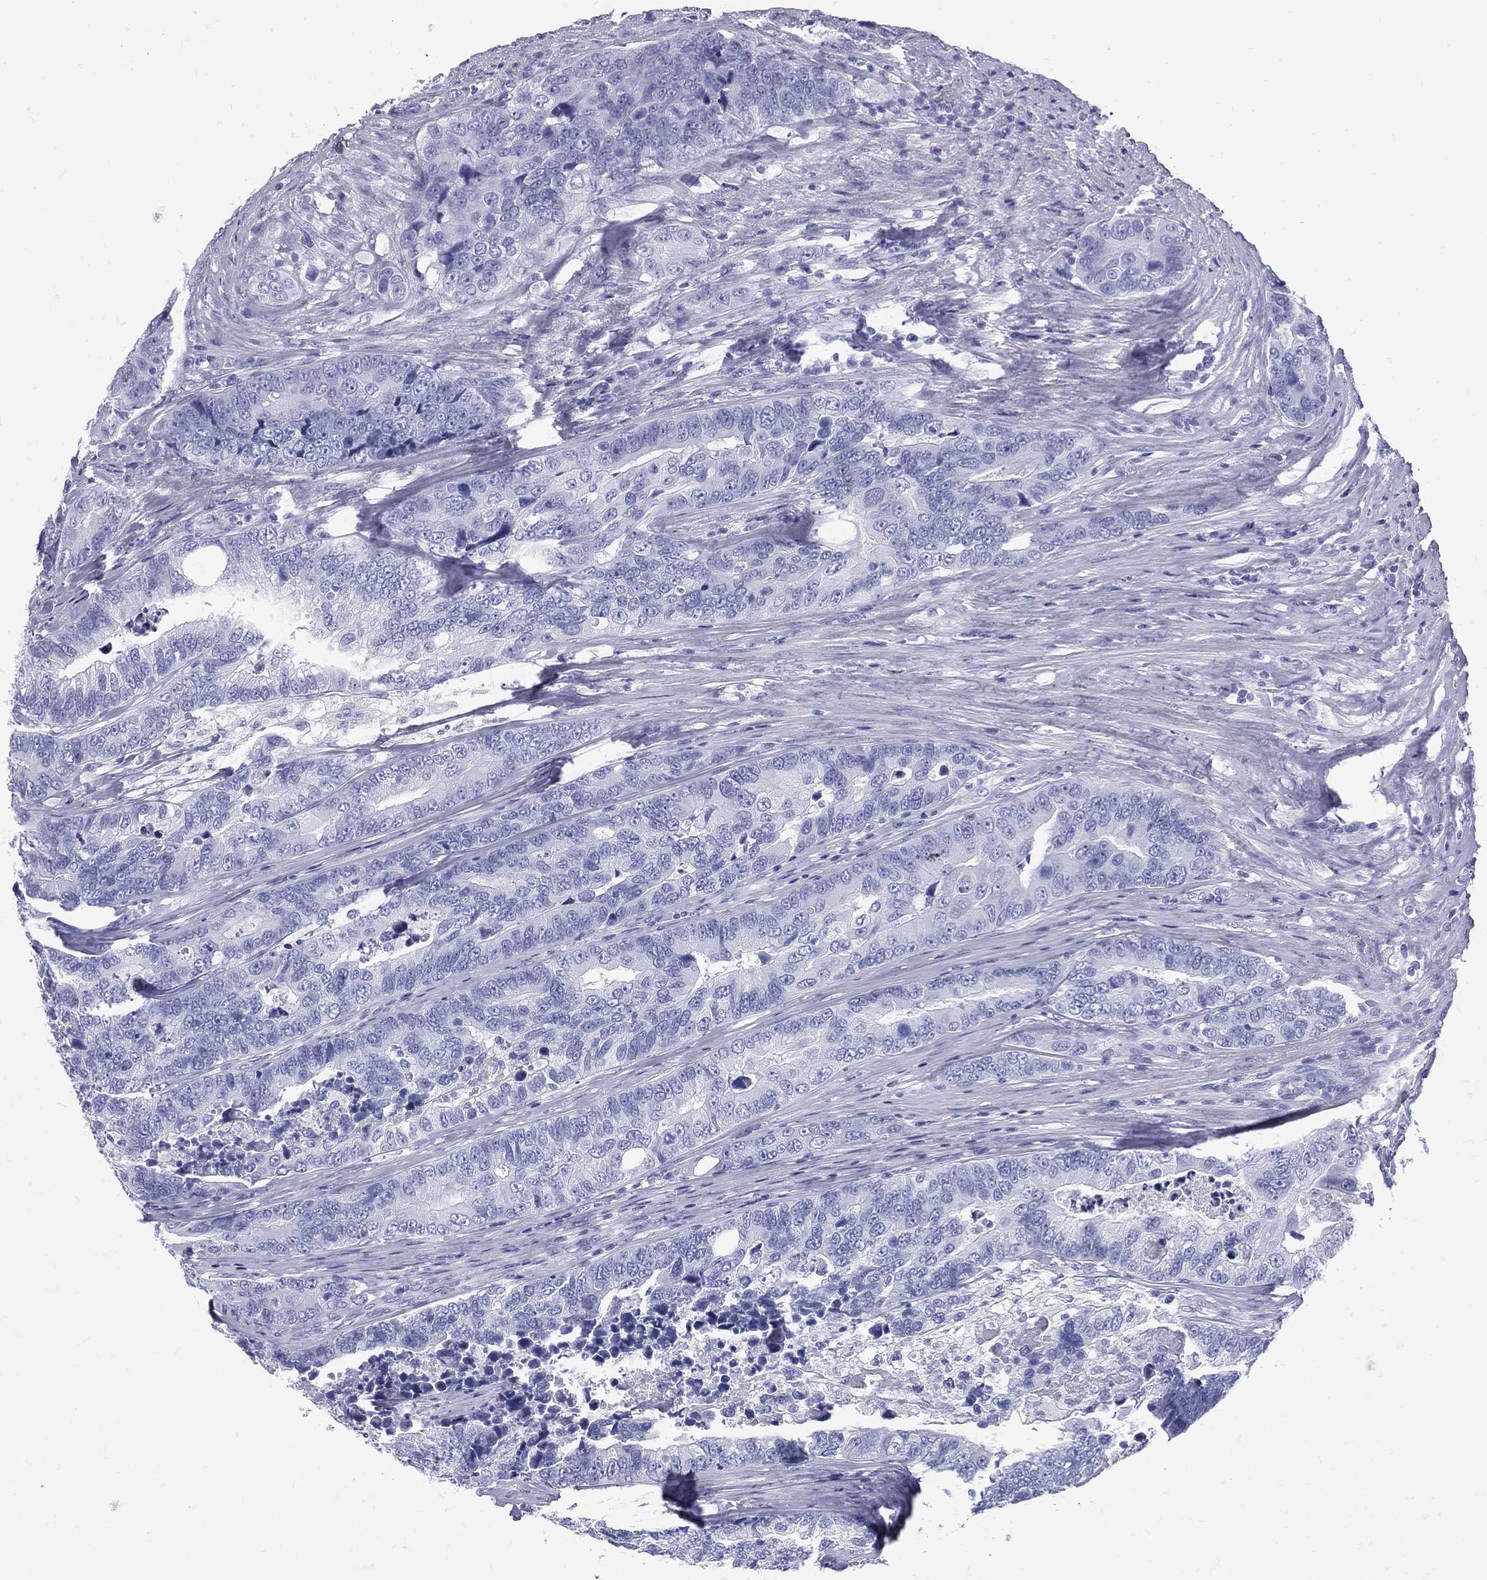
{"staining": {"intensity": "negative", "quantity": "none", "location": "none"}, "tissue": "colorectal cancer", "cell_type": "Tumor cells", "image_type": "cancer", "snomed": [{"axis": "morphology", "description": "Adenocarcinoma, NOS"}, {"axis": "topography", "description": "Colon"}], "caption": "Histopathology image shows no protein positivity in tumor cells of colorectal cancer tissue.", "gene": "ETNPPL", "patient": {"sex": "female", "age": 72}}